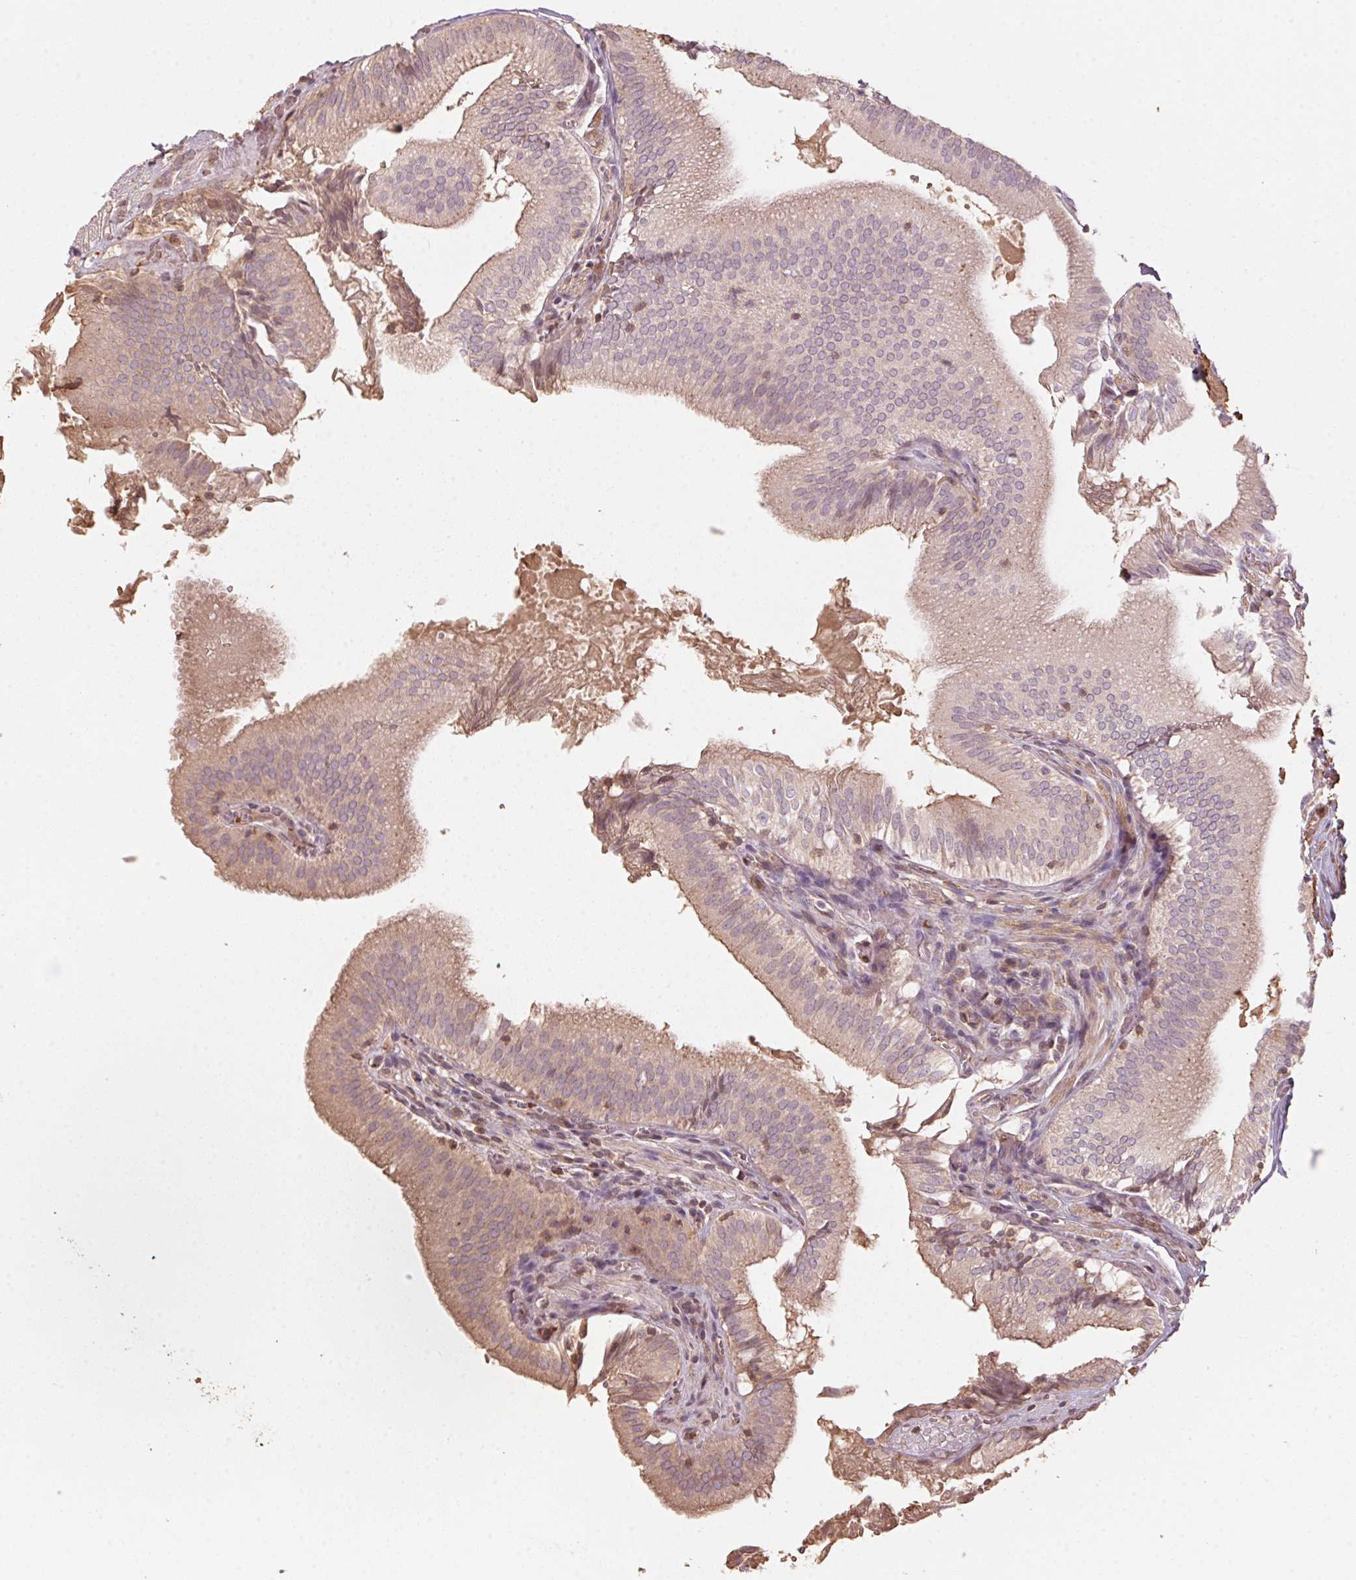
{"staining": {"intensity": "weak", "quantity": "25%-75%", "location": "cytoplasmic/membranous"}, "tissue": "gallbladder", "cell_type": "Glandular cells", "image_type": "normal", "snomed": [{"axis": "morphology", "description": "Normal tissue, NOS"}, {"axis": "topography", "description": "Gallbladder"}, {"axis": "topography", "description": "Peripheral nerve tissue"}], "caption": "IHC staining of benign gallbladder, which displays low levels of weak cytoplasmic/membranous positivity in about 25%-75% of glandular cells indicating weak cytoplasmic/membranous protein positivity. The staining was performed using DAB (brown) for protein detection and nuclei were counterstained in hematoxylin (blue).", "gene": "QDPR", "patient": {"sex": "male", "age": 17}}